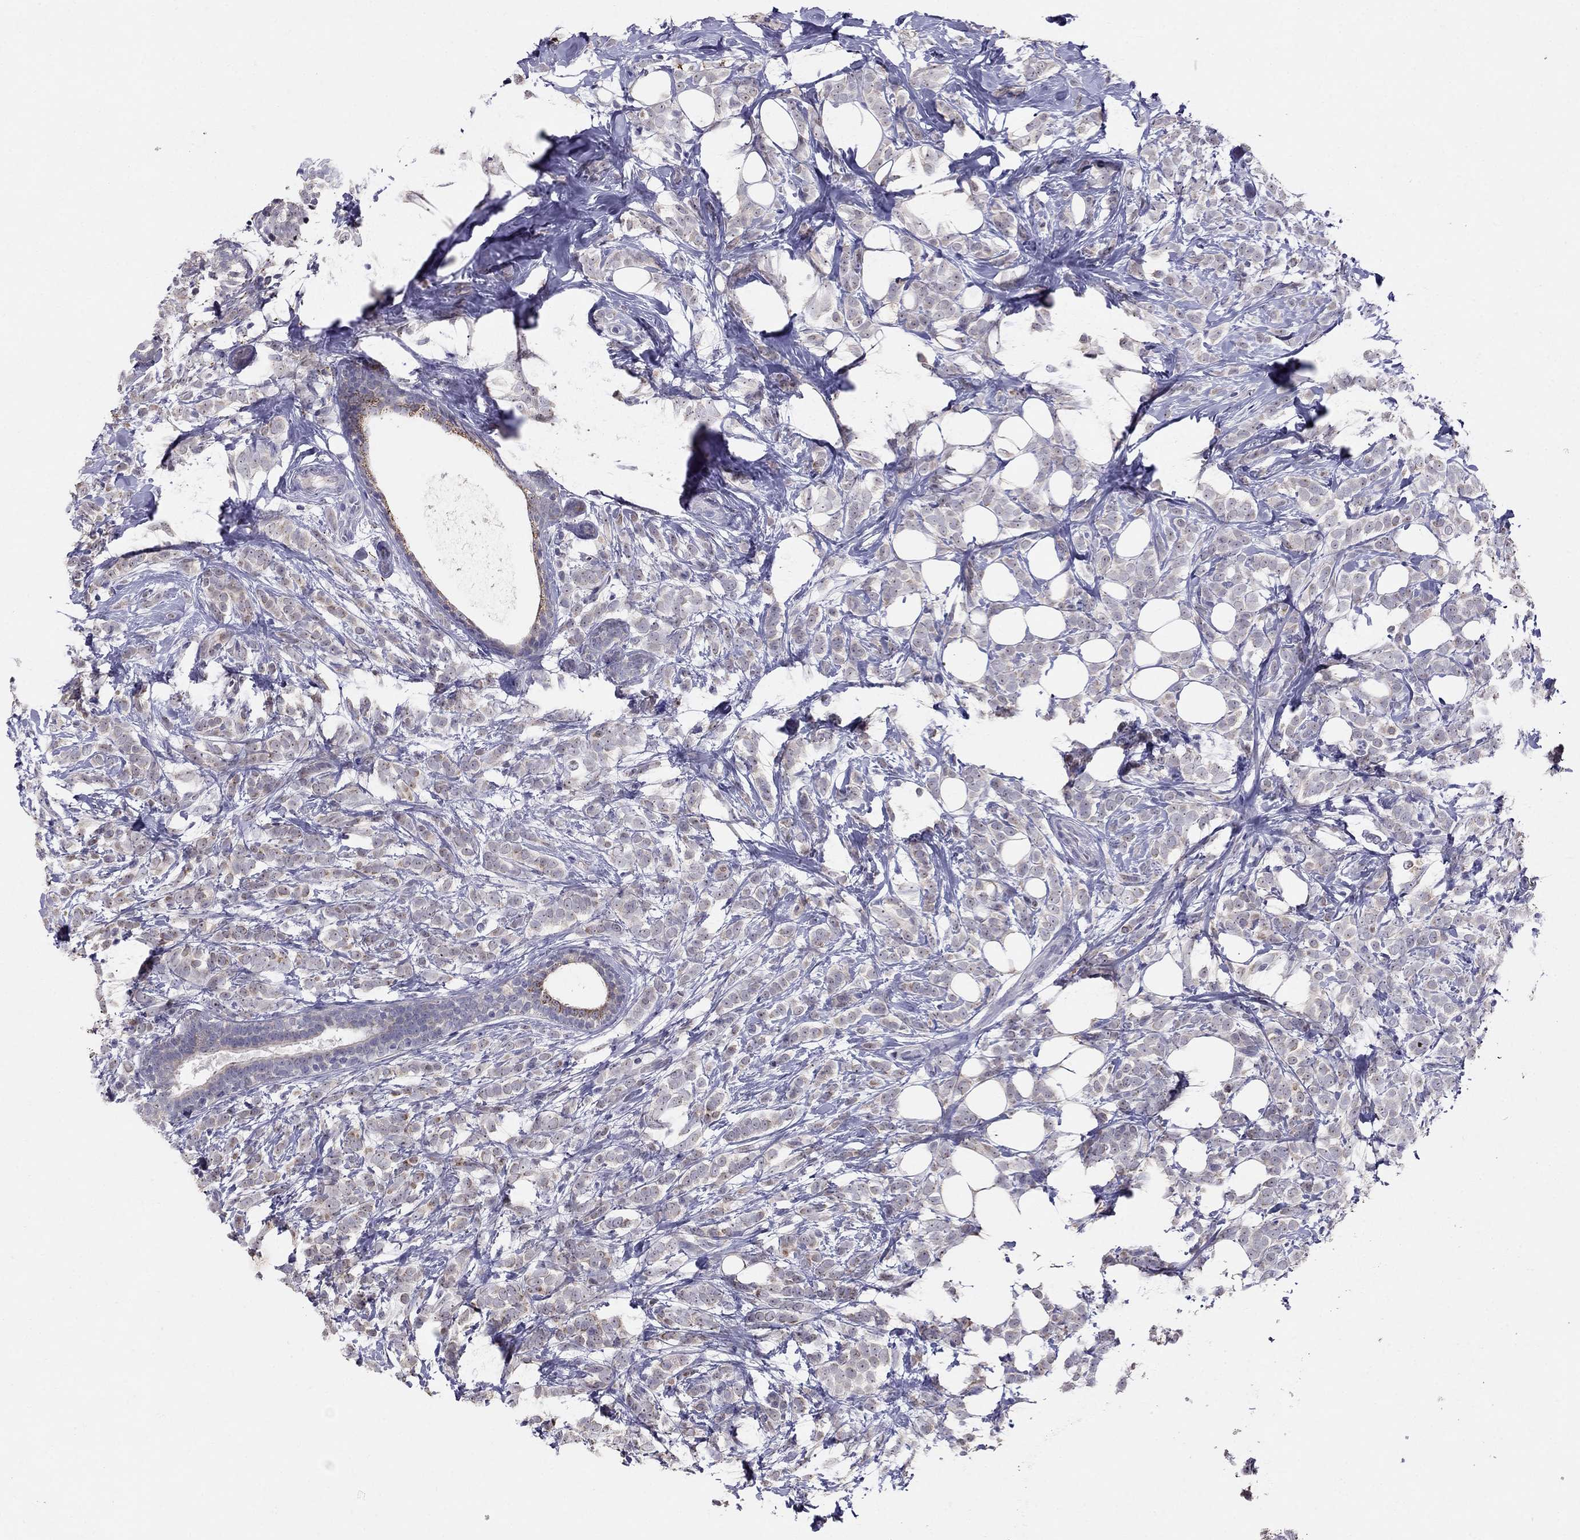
{"staining": {"intensity": "negative", "quantity": "none", "location": "none"}, "tissue": "breast cancer", "cell_type": "Tumor cells", "image_type": "cancer", "snomed": [{"axis": "morphology", "description": "Lobular carcinoma"}, {"axis": "topography", "description": "Breast"}], "caption": "DAB immunohistochemical staining of human breast lobular carcinoma shows no significant staining in tumor cells.", "gene": "MYO3B", "patient": {"sex": "female", "age": 49}}